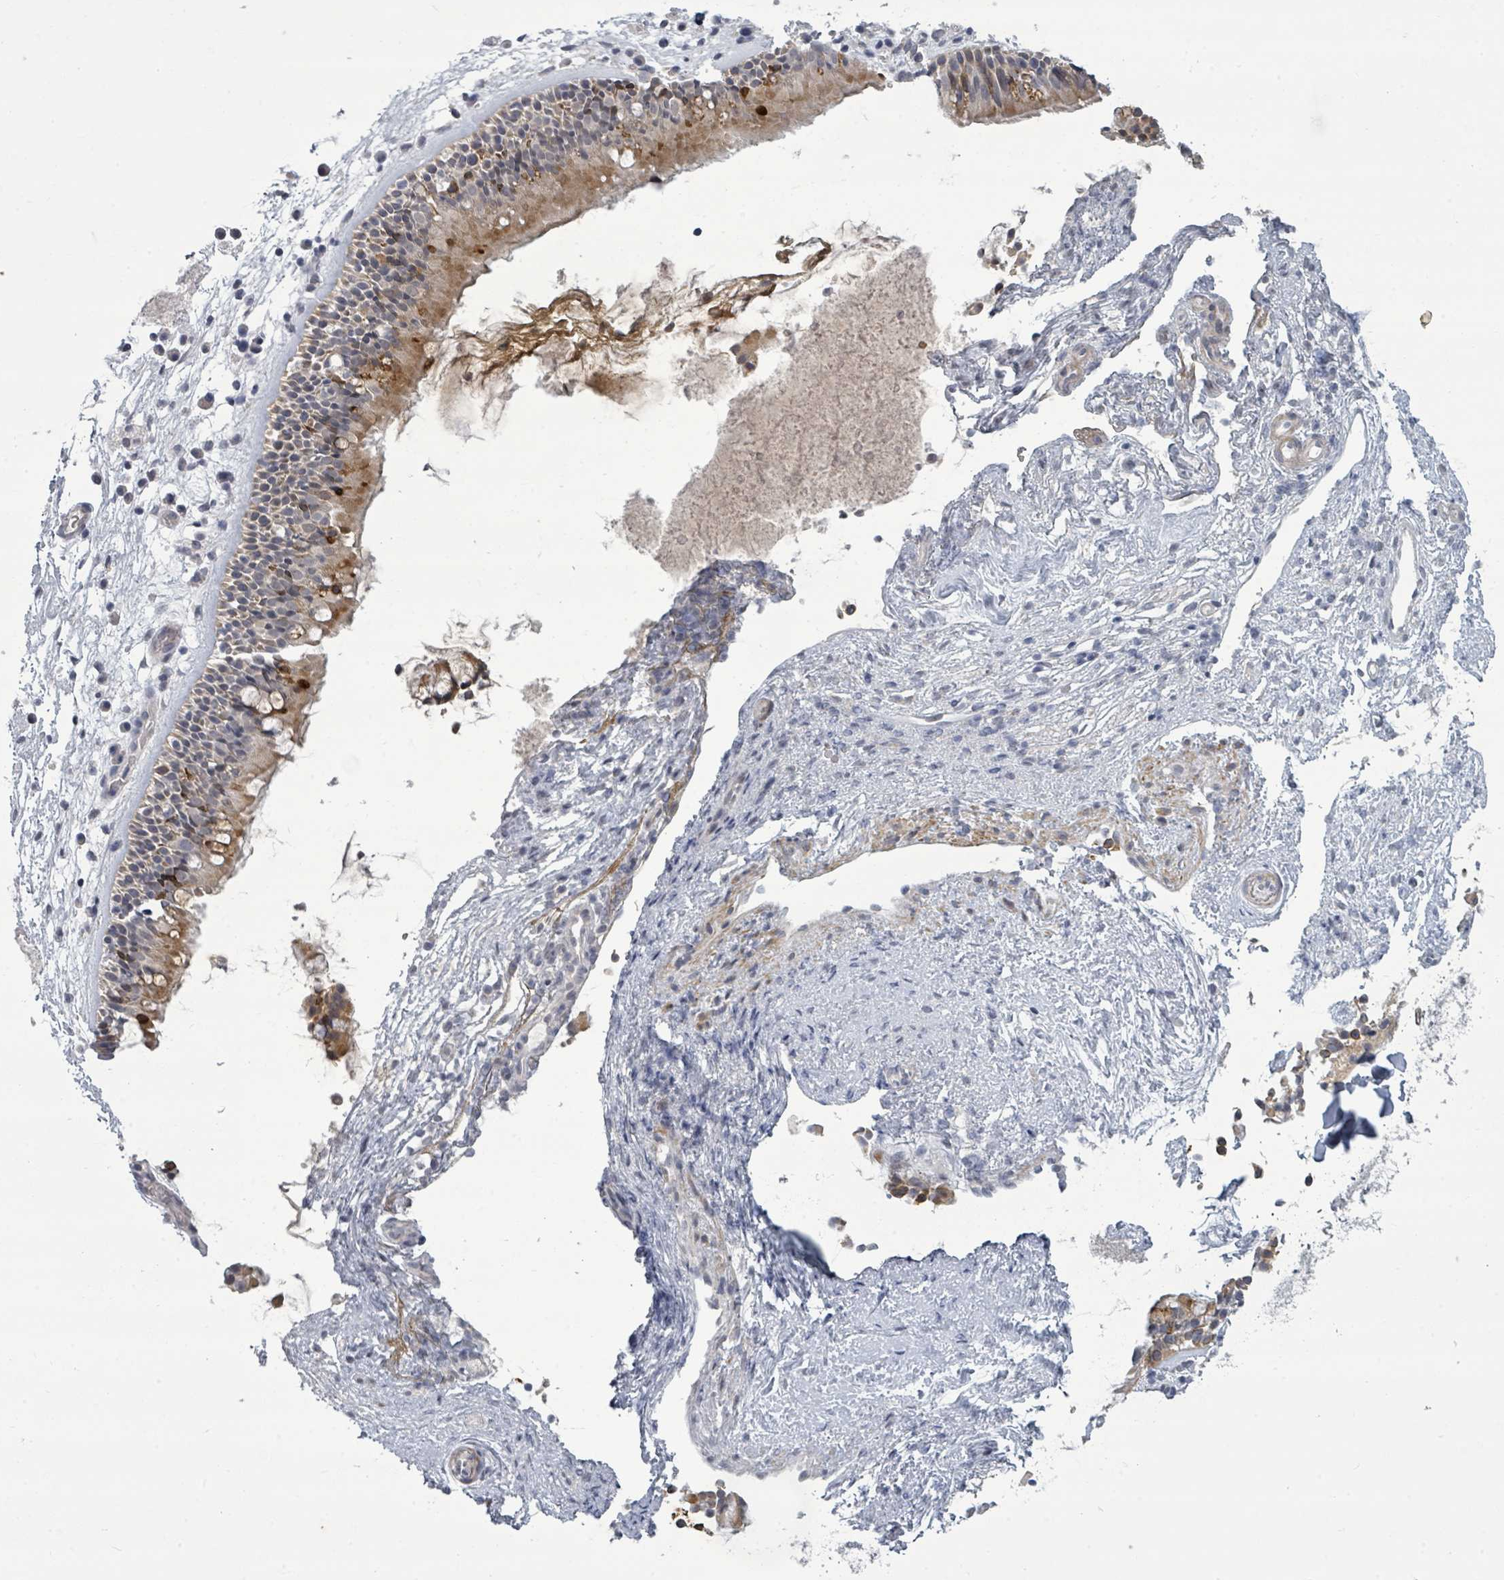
{"staining": {"intensity": "weak", "quantity": "25%-75%", "location": "cytoplasmic/membranous"}, "tissue": "nasopharynx", "cell_type": "Respiratory epithelial cells", "image_type": "normal", "snomed": [{"axis": "morphology", "description": "Normal tissue, NOS"}, {"axis": "topography", "description": "Nasopharynx"}], "caption": "Protein analysis of normal nasopharynx shows weak cytoplasmic/membranous expression in about 25%-75% of respiratory epithelial cells. Immunohistochemistry stains the protein in brown and the nuclei are stained blue.", "gene": "PTPN20", "patient": {"sex": "male", "age": 63}}